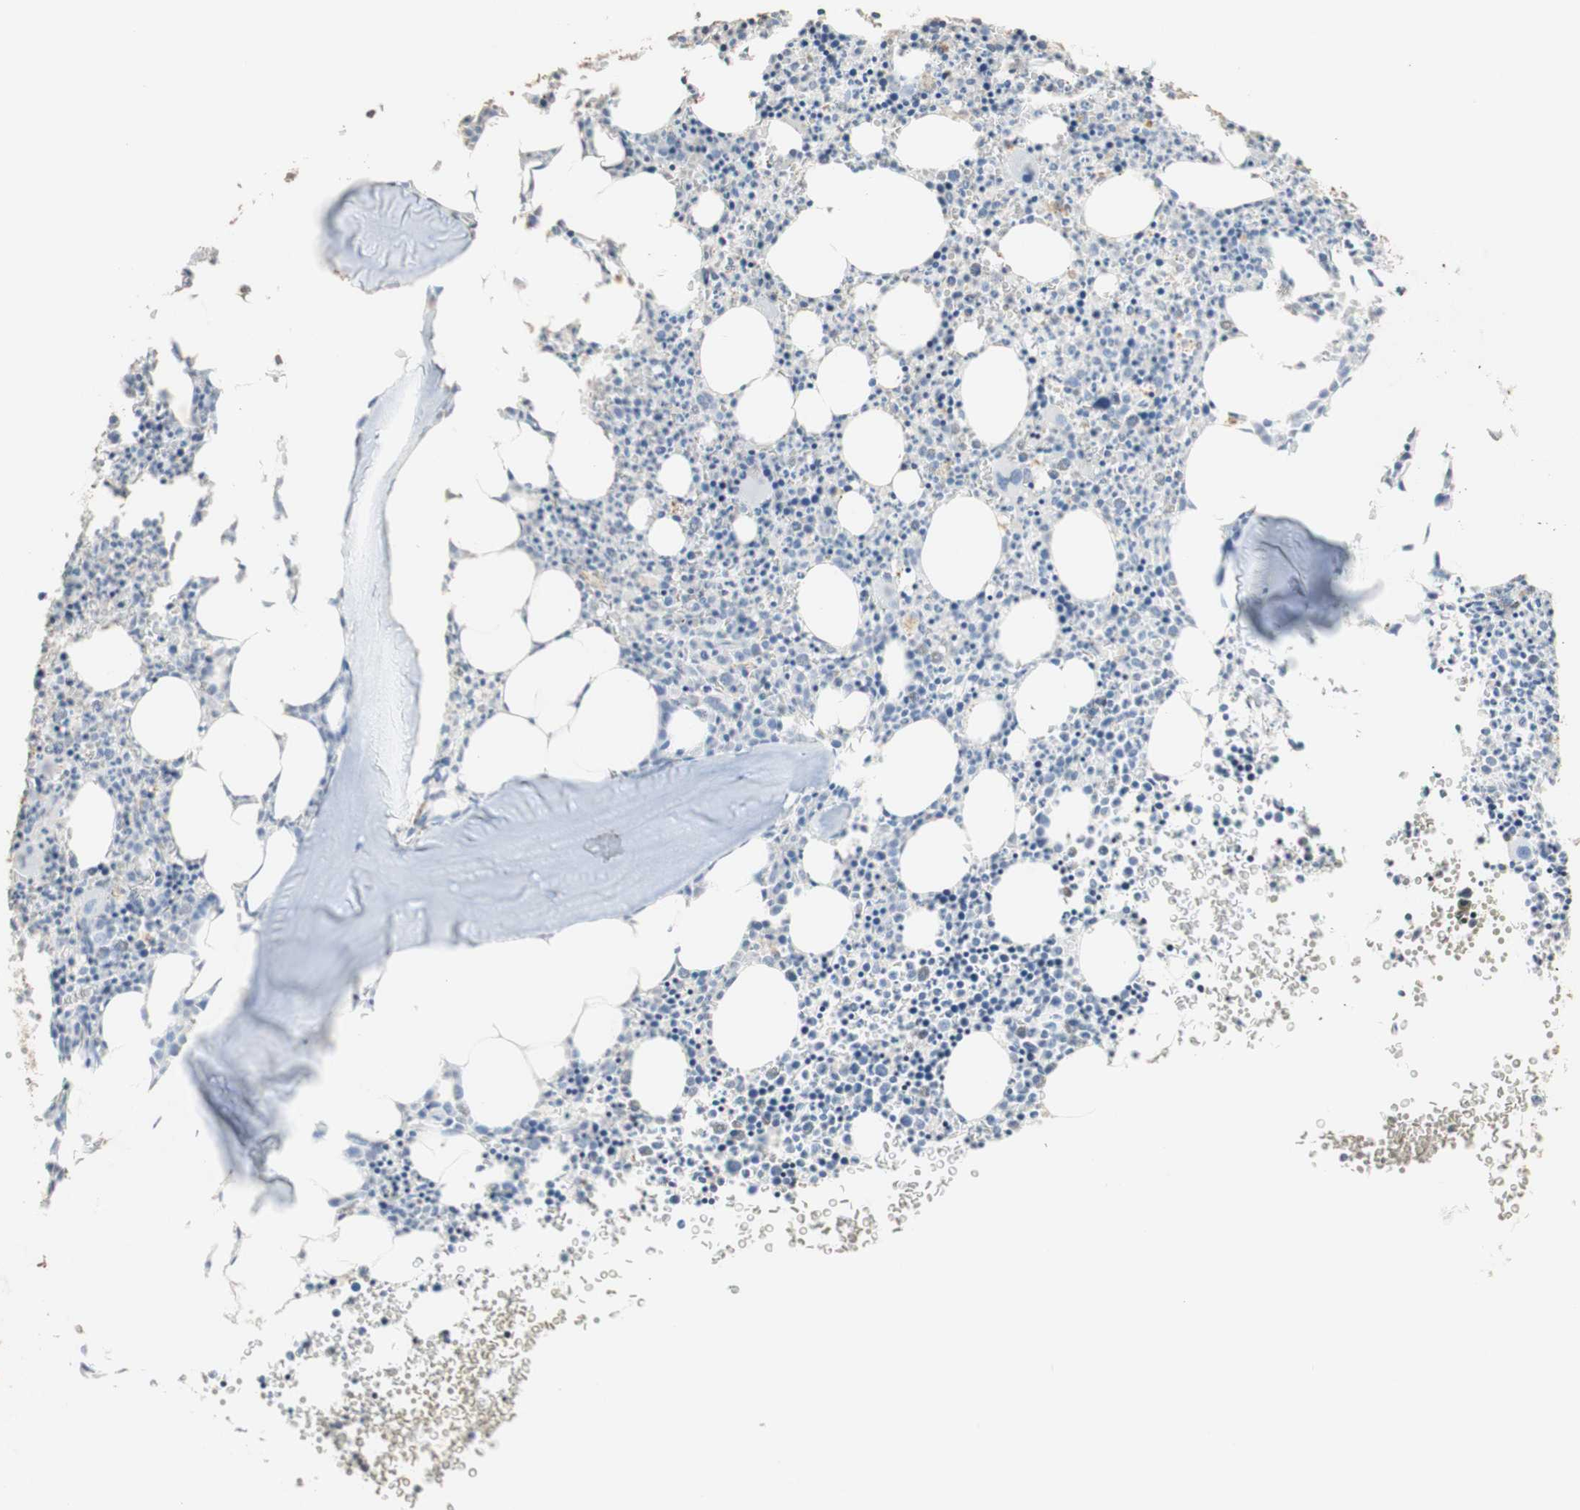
{"staining": {"intensity": "negative", "quantity": "none", "location": "none"}, "tissue": "bone marrow", "cell_type": "Hematopoietic cells", "image_type": "normal", "snomed": [{"axis": "morphology", "description": "Normal tissue, NOS"}, {"axis": "morphology", "description": "Inflammation, NOS"}, {"axis": "topography", "description": "Bone marrow"}], "caption": "Immunohistochemistry (IHC) micrograph of normal bone marrow: bone marrow stained with DAB reveals no significant protein positivity in hematopoietic cells.", "gene": "L1CAM", "patient": {"sex": "female", "age": 61}}